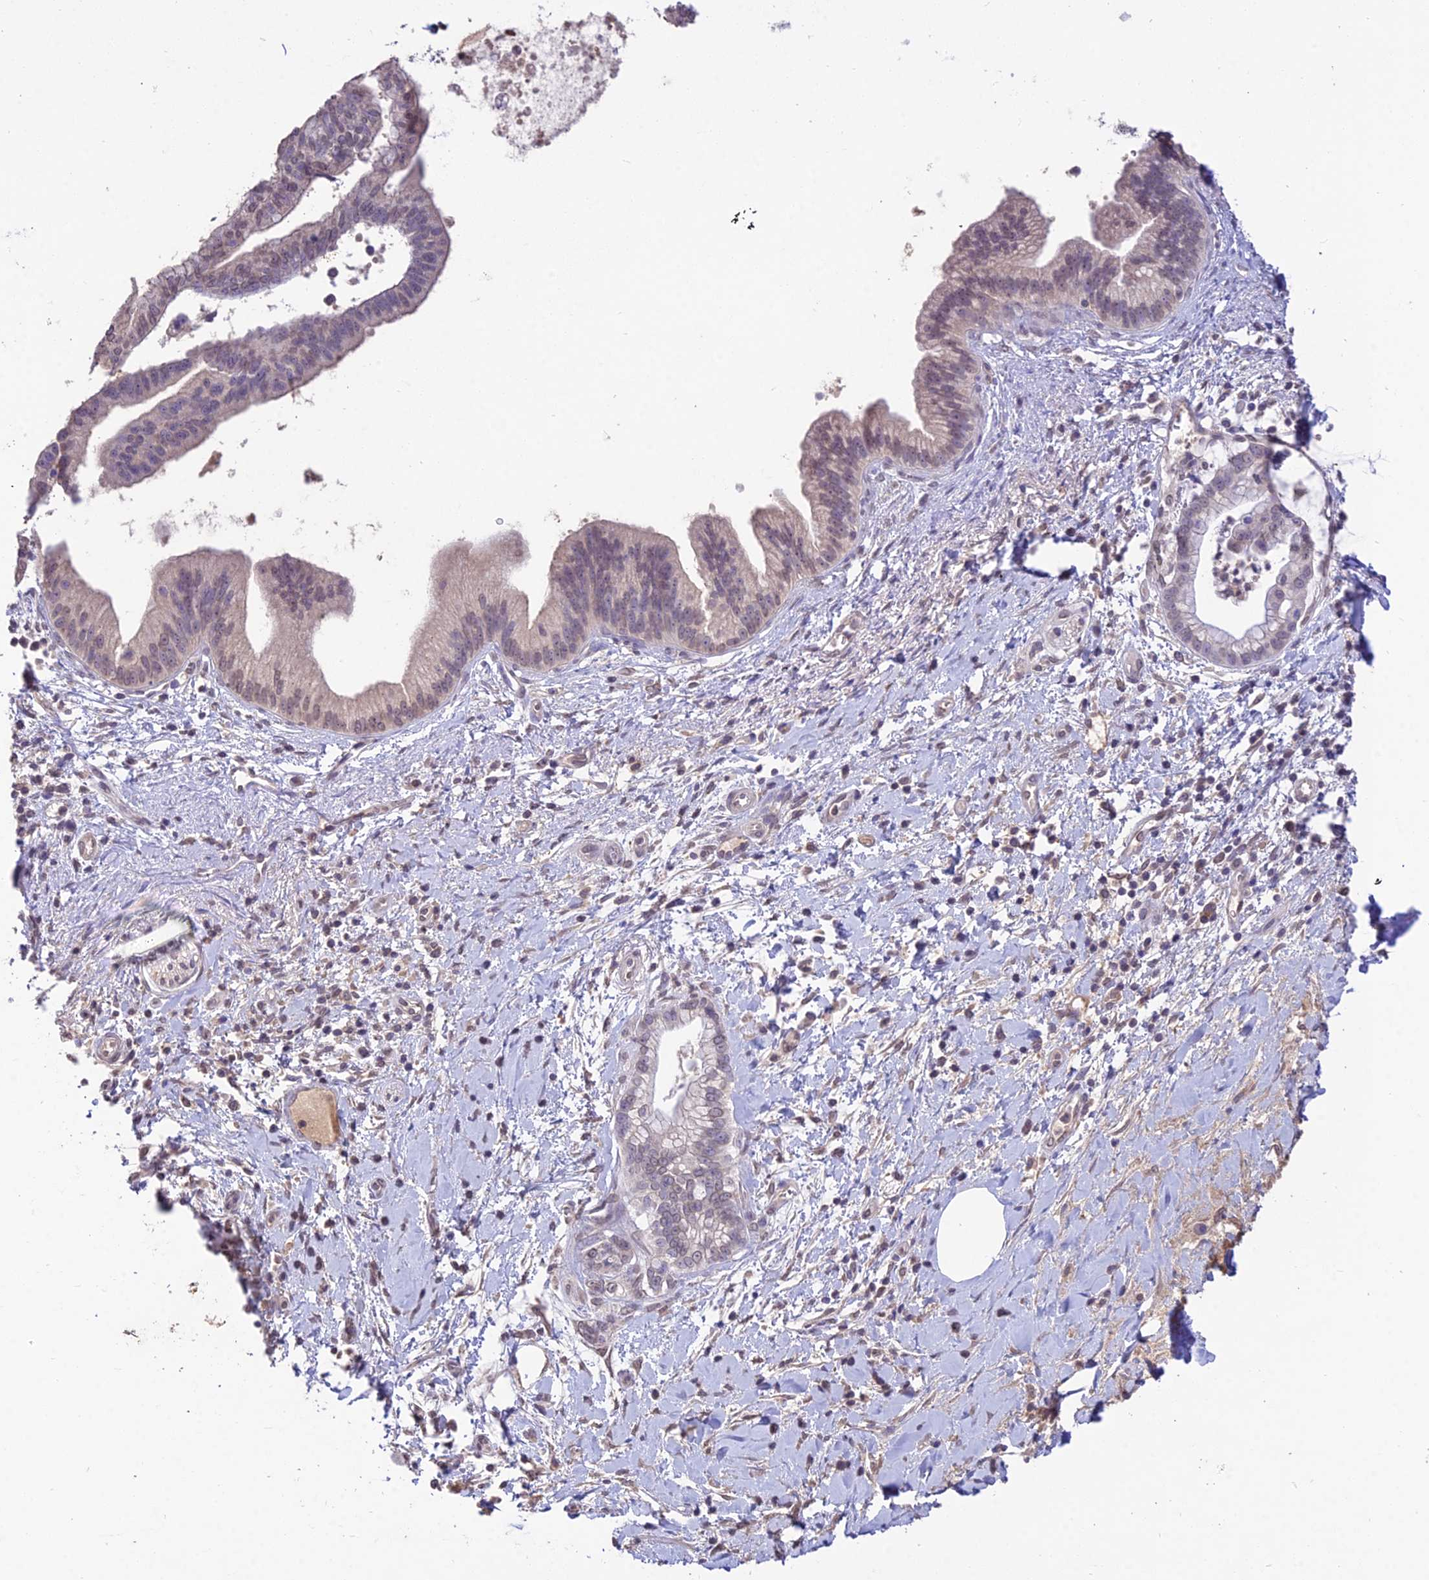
{"staining": {"intensity": "weak", "quantity": "<25%", "location": "nuclear"}, "tissue": "pancreatic cancer", "cell_type": "Tumor cells", "image_type": "cancer", "snomed": [{"axis": "morphology", "description": "Adenocarcinoma, NOS"}, {"axis": "topography", "description": "Pancreas"}], "caption": "High power microscopy histopathology image of an immunohistochemistry (IHC) photomicrograph of pancreatic cancer, revealing no significant positivity in tumor cells.", "gene": "PGK1", "patient": {"sex": "male", "age": 78}}